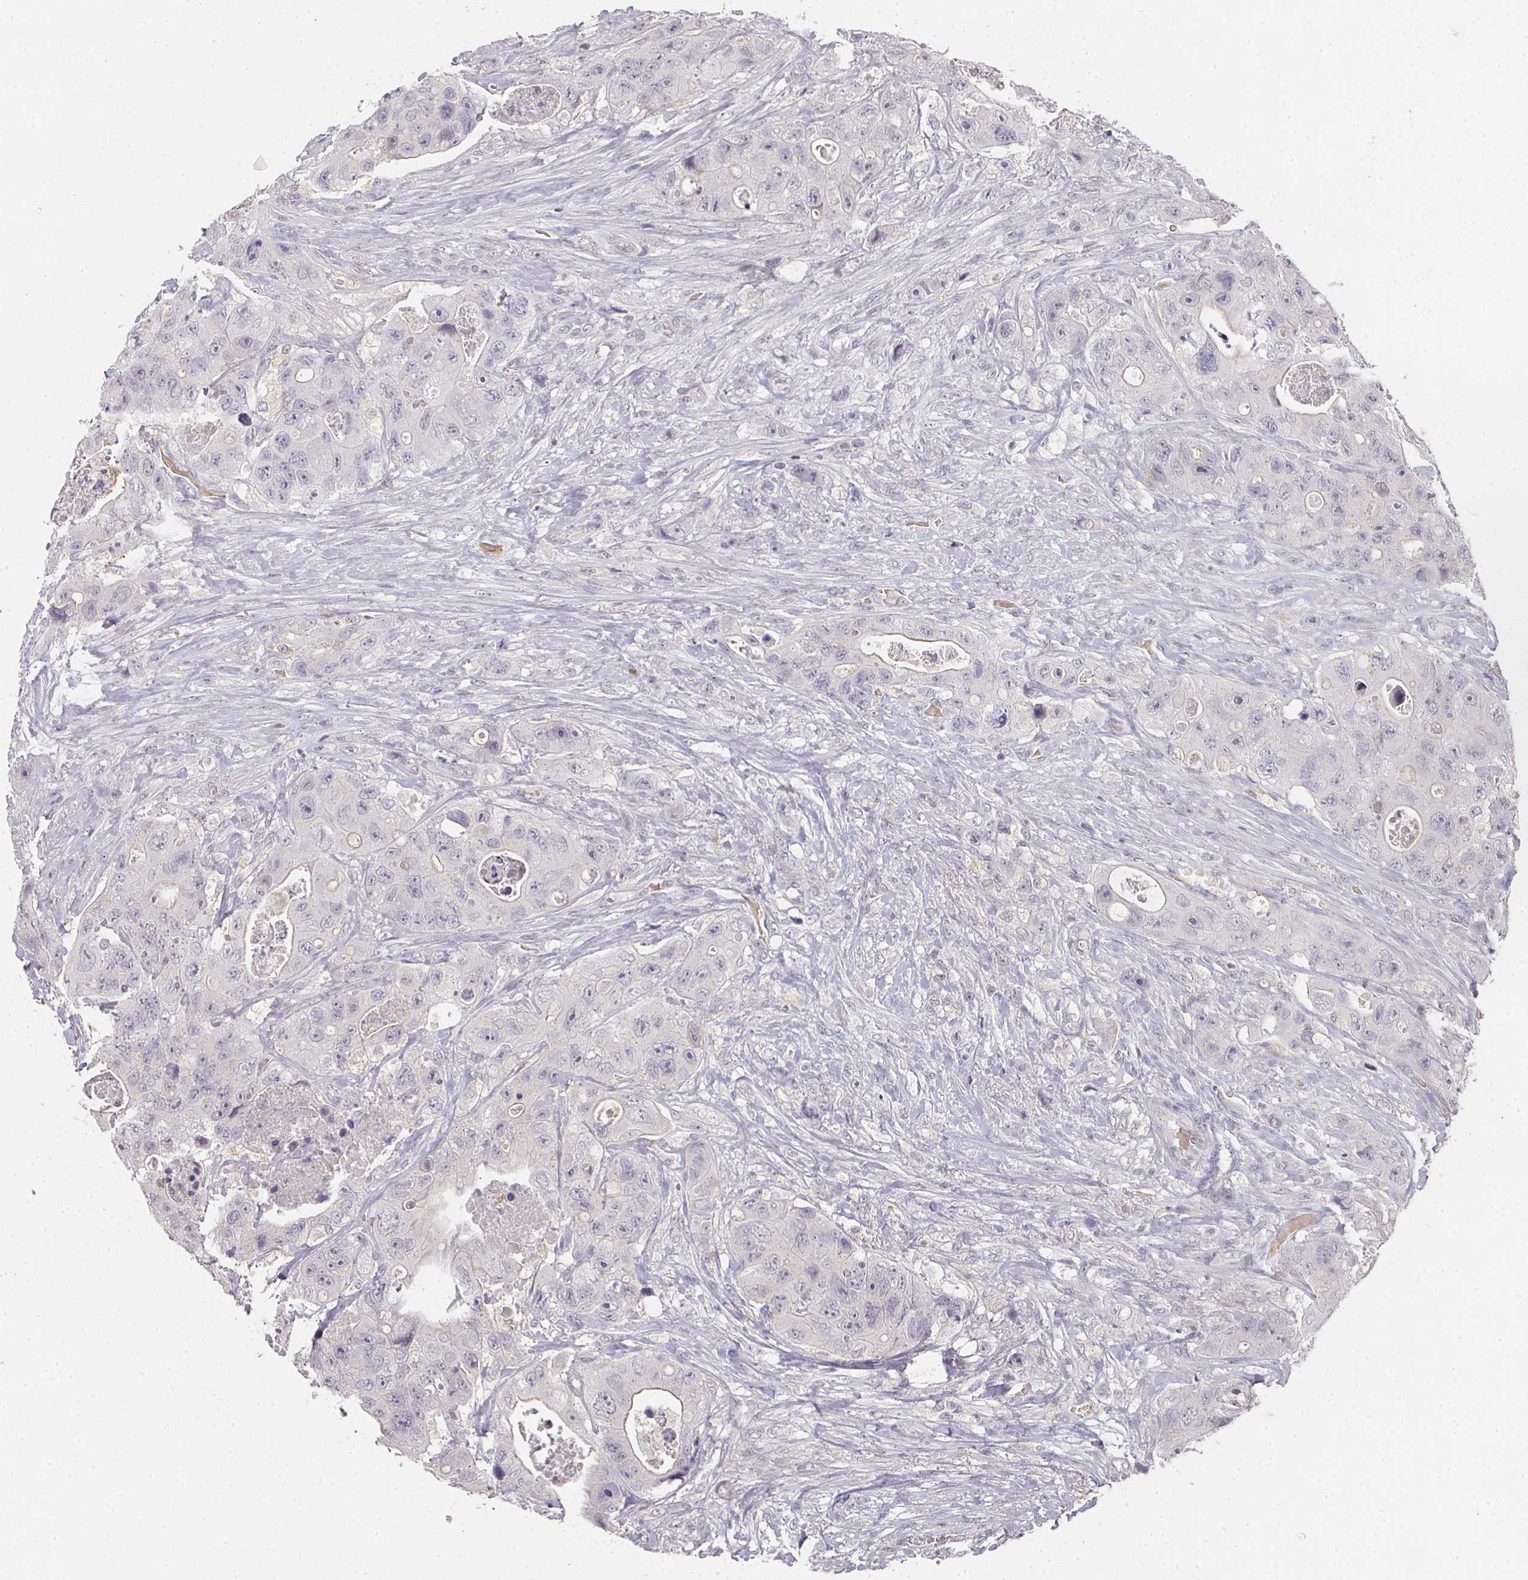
{"staining": {"intensity": "negative", "quantity": "none", "location": "none"}, "tissue": "colorectal cancer", "cell_type": "Tumor cells", "image_type": "cancer", "snomed": [{"axis": "morphology", "description": "Adenocarcinoma, NOS"}, {"axis": "topography", "description": "Colon"}], "caption": "Adenocarcinoma (colorectal) was stained to show a protein in brown. There is no significant positivity in tumor cells.", "gene": "SHISA2", "patient": {"sex": "female", "age": 46}}